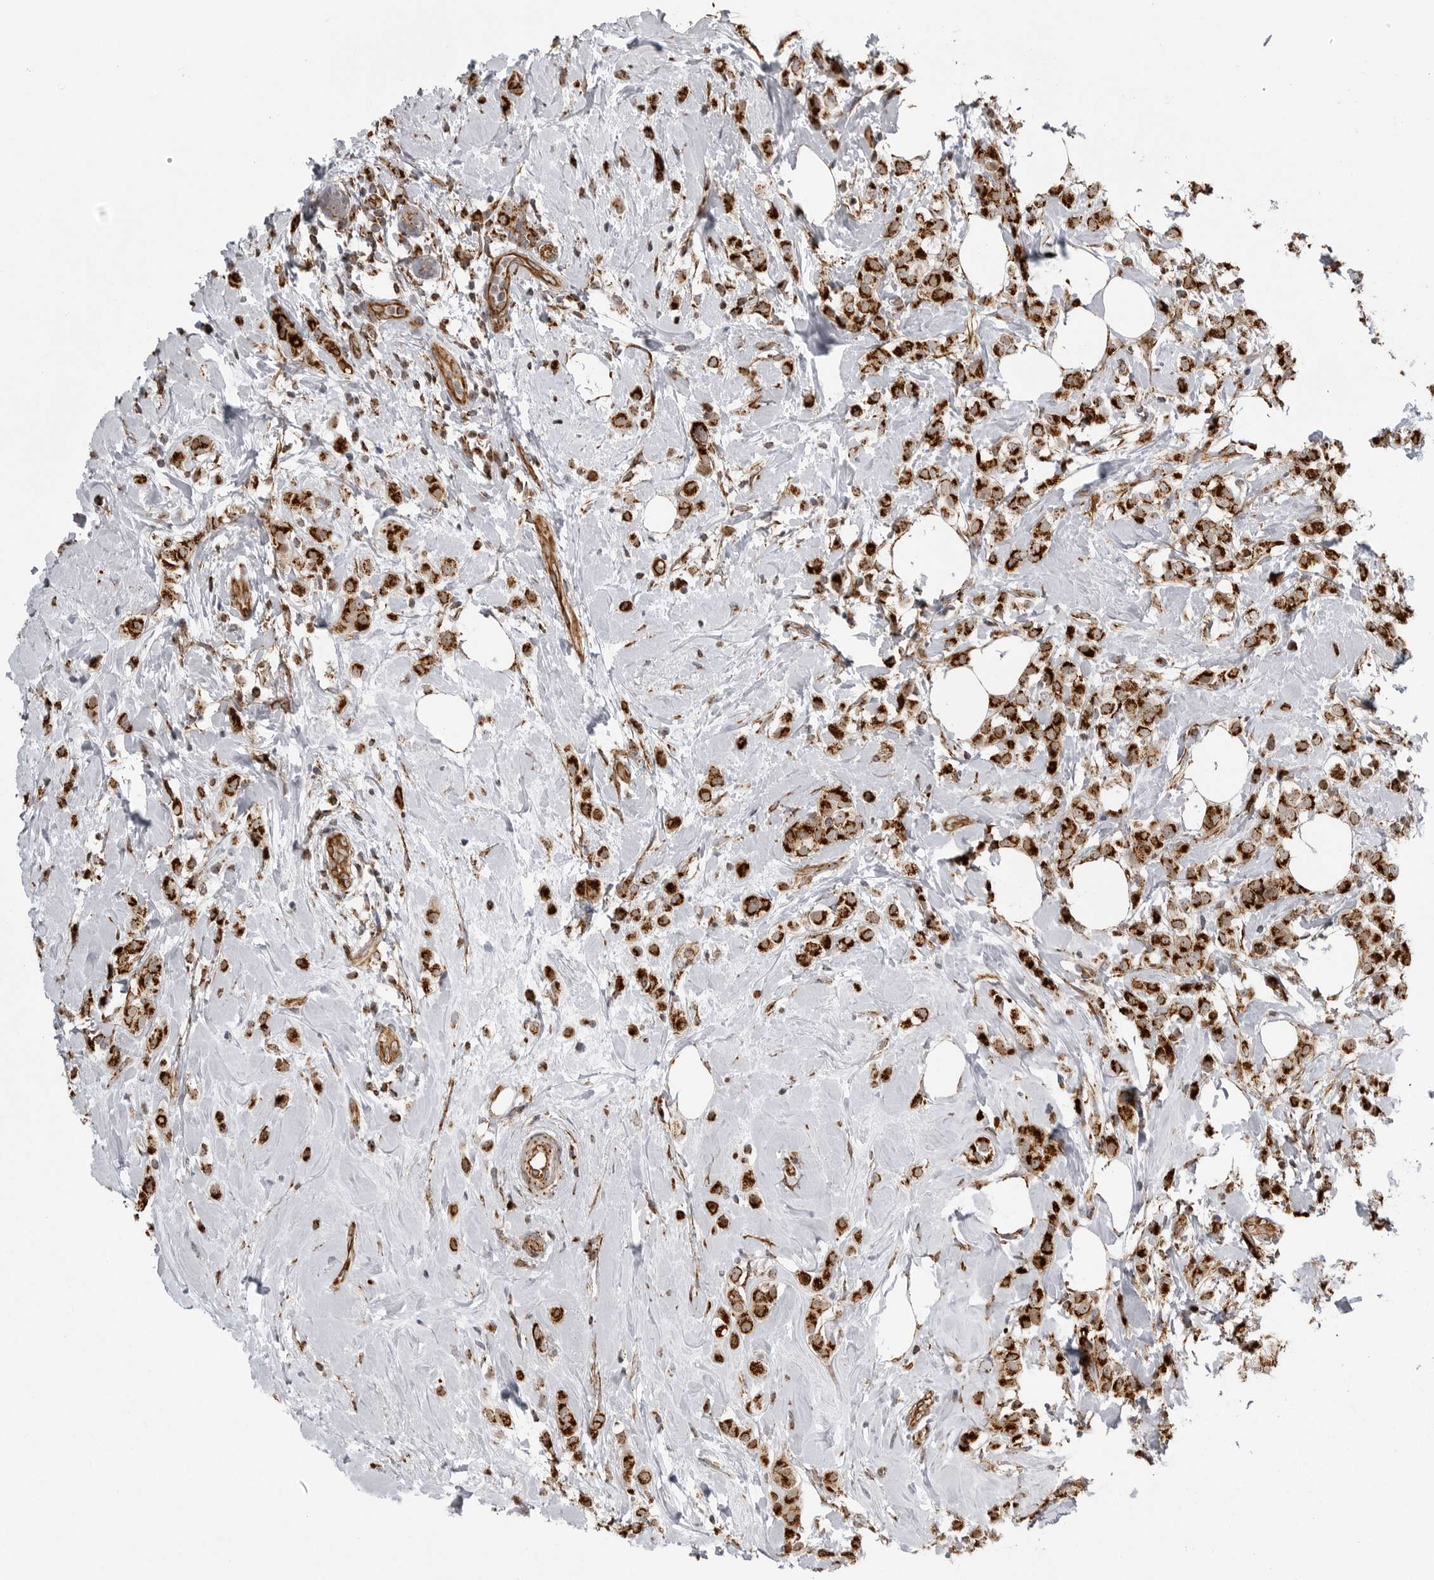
{"staining": {"intensity": "strong", "quantity": ">75%", "location": "cytoplasmic/membranous"}, "tissue": "breast cancer", "cell_type": "Tumor cells", "image_type": "cancer", "snomed": [{"axis": "morphology", "description": "Lobular carcinoma"}, {"axis": "topography", "description": "Breast"}], "caption": "Strong cytoplasmic/membranous expression is present in about >75% of tumor cells in breast cancer (lobular carcinoma). The staining was performed using DAB (3,3'-diaminobenzidine) to visualize the protein expression in brown, while the nuclei were stained in blue with hematoxylin (Magnification: 20x).", "gene": "FH", "patient": {"sex": "female", "age": 47}}